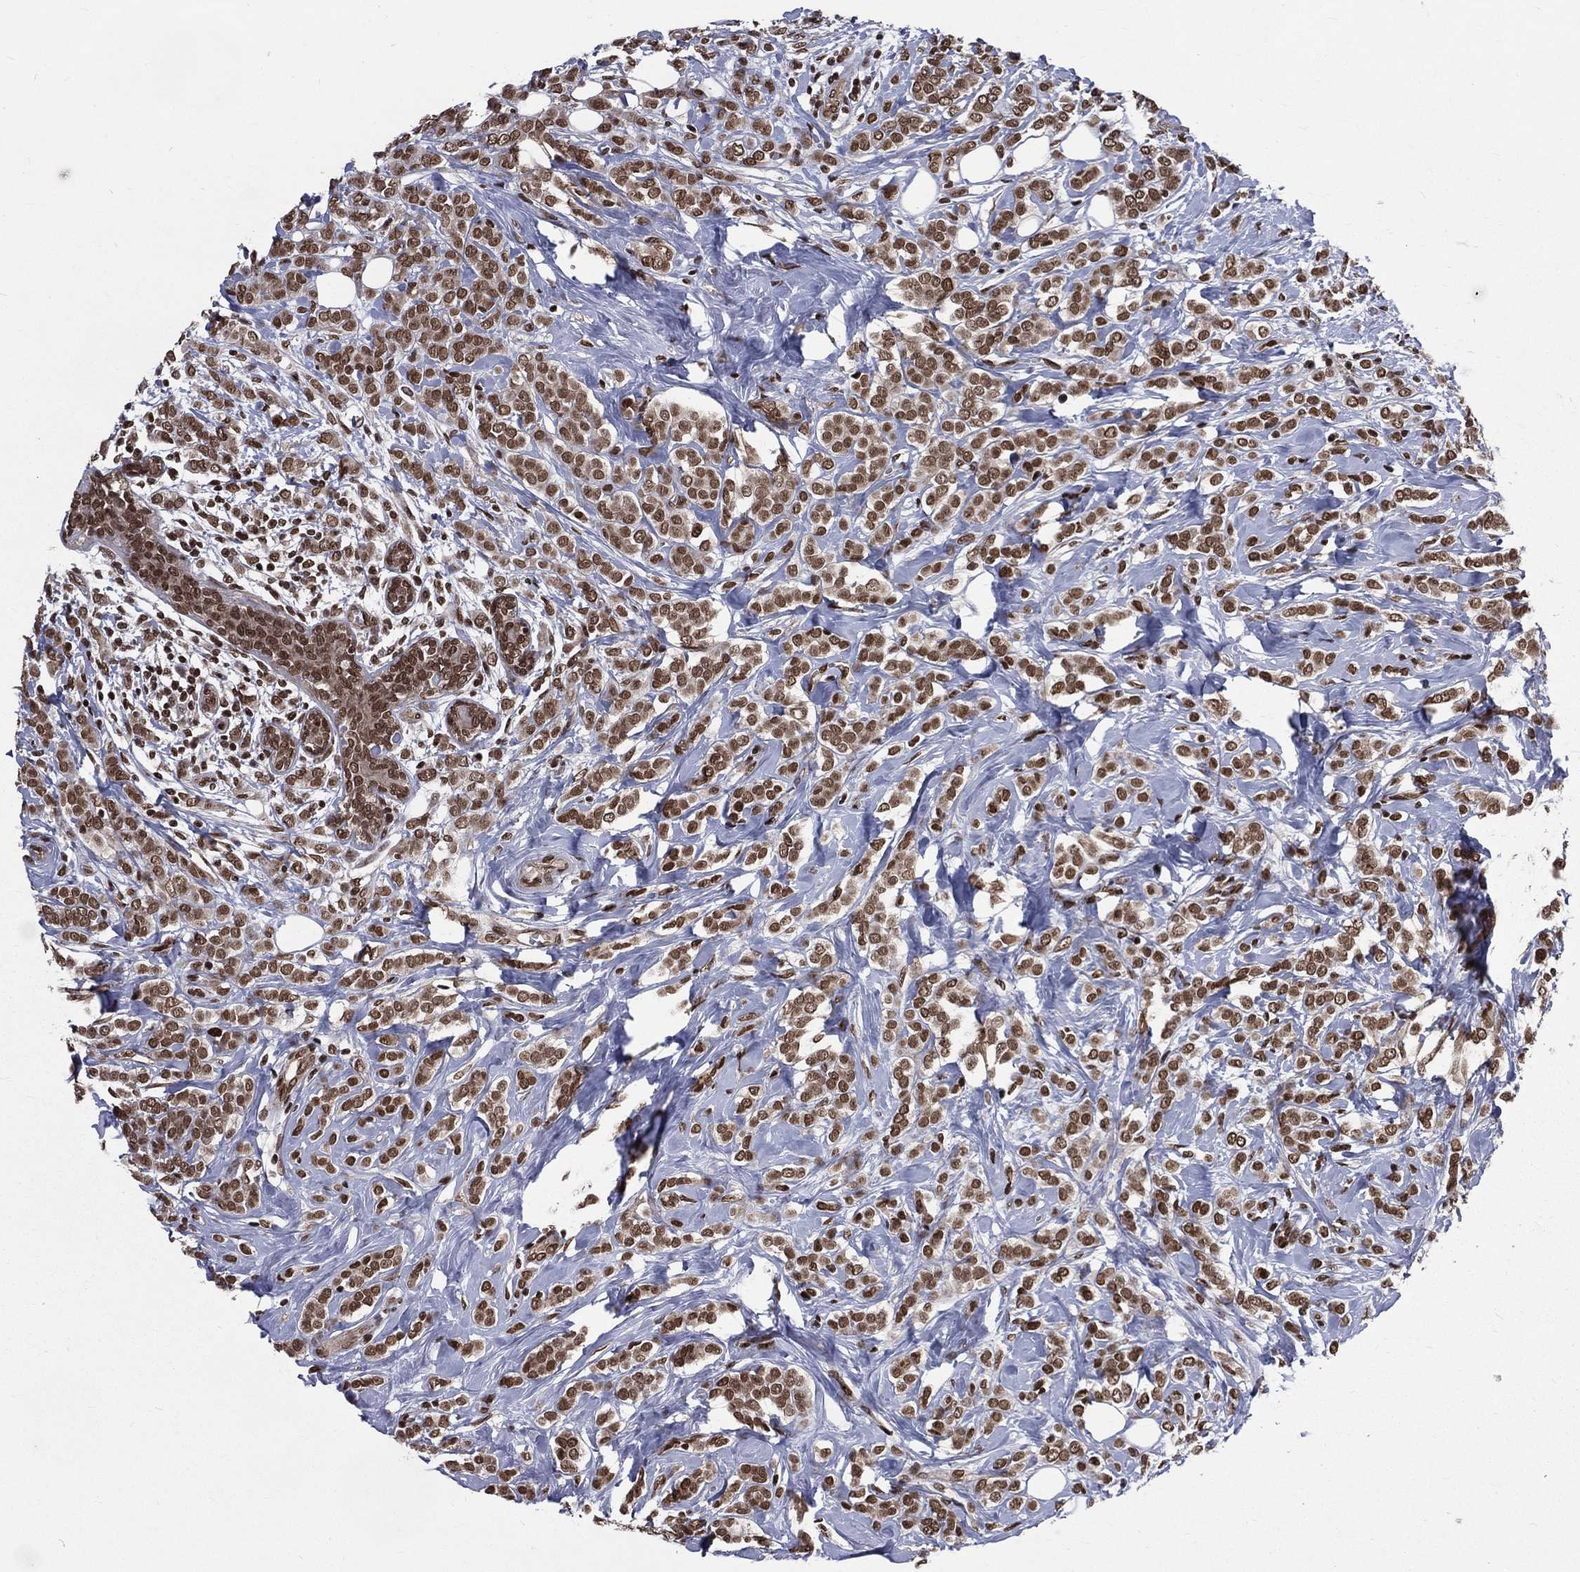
{"staining": {"intensity": "strong", "quantity": ">75%", "location": "nuclear"}, "tissue": "breast cancer", "cell_type": "Tumor cells", "image_type": "cancer", "snomed": [{"axis": "morphology", "description": "Lobular carcinoma"}, {"axis": "topography", "description": "Breast"}], "caption": "There is high levels of strong nuclear expression in tumor cells of breast lobular carcinoma, as demonstrated by immunohistochemical staining (brown color).", "gene": "SMC3", "patient": {"sex": "female", "age": 49}}